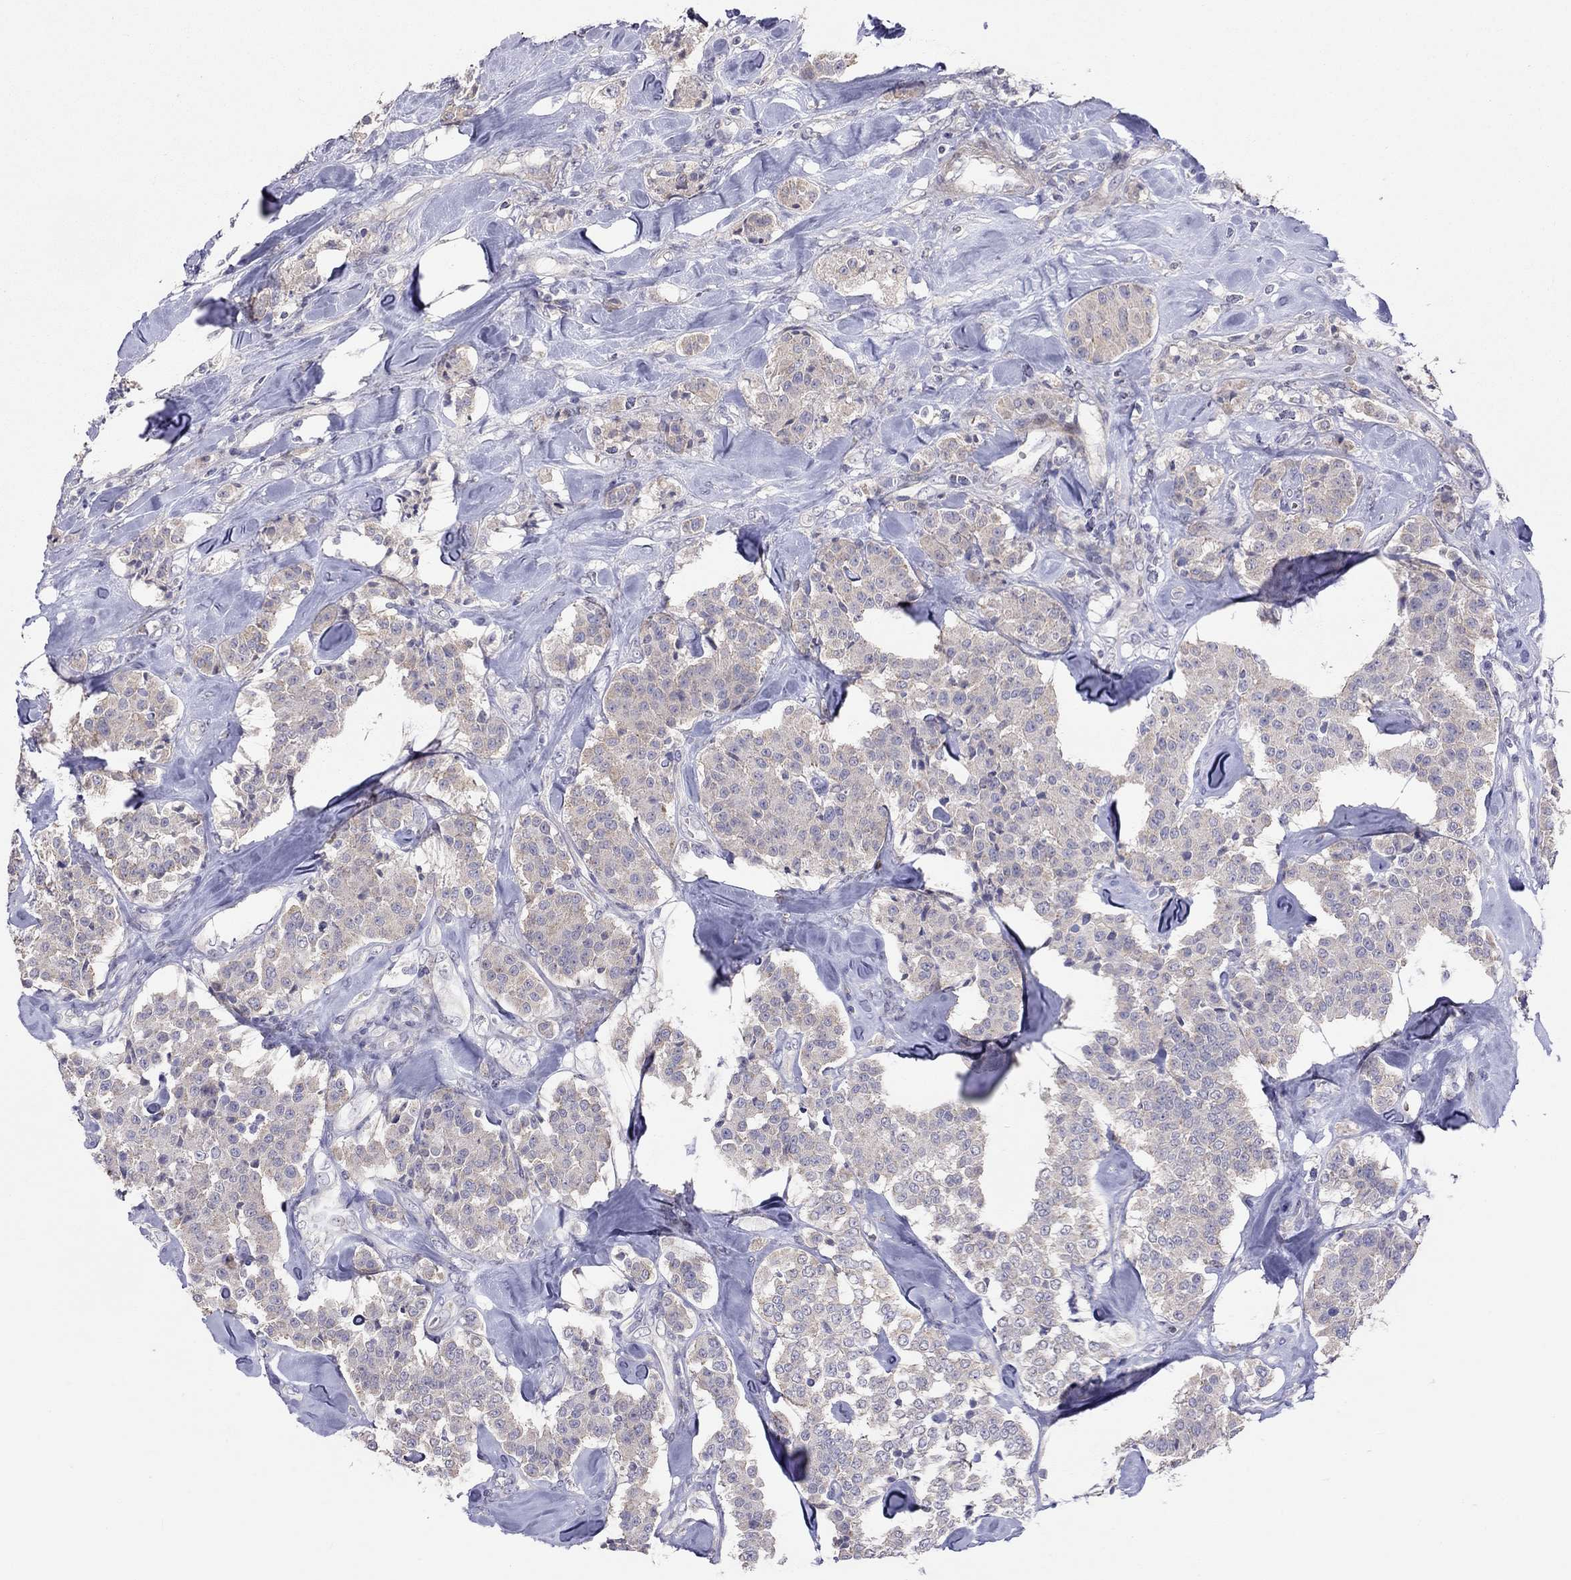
{"staining": {"intensity": "negative", "quantity": "none", "location": "none"}, "tissue": "carcinoid", "cell_type": "Tumor cells", "image_type": "cancer", "snomed": [{"axis": "morphology", "description": "Carcinoid, malignant, NOS"}, {"axis": "topography", "description": "Pancreas"}], "caption": "This is a image of immunohistochemistry (IHC) staining of malignant carcinoid, which shows no positivity in tumor cells.", "gene": "SYTL2", "patient": {"sex": "male", "age": 41}}